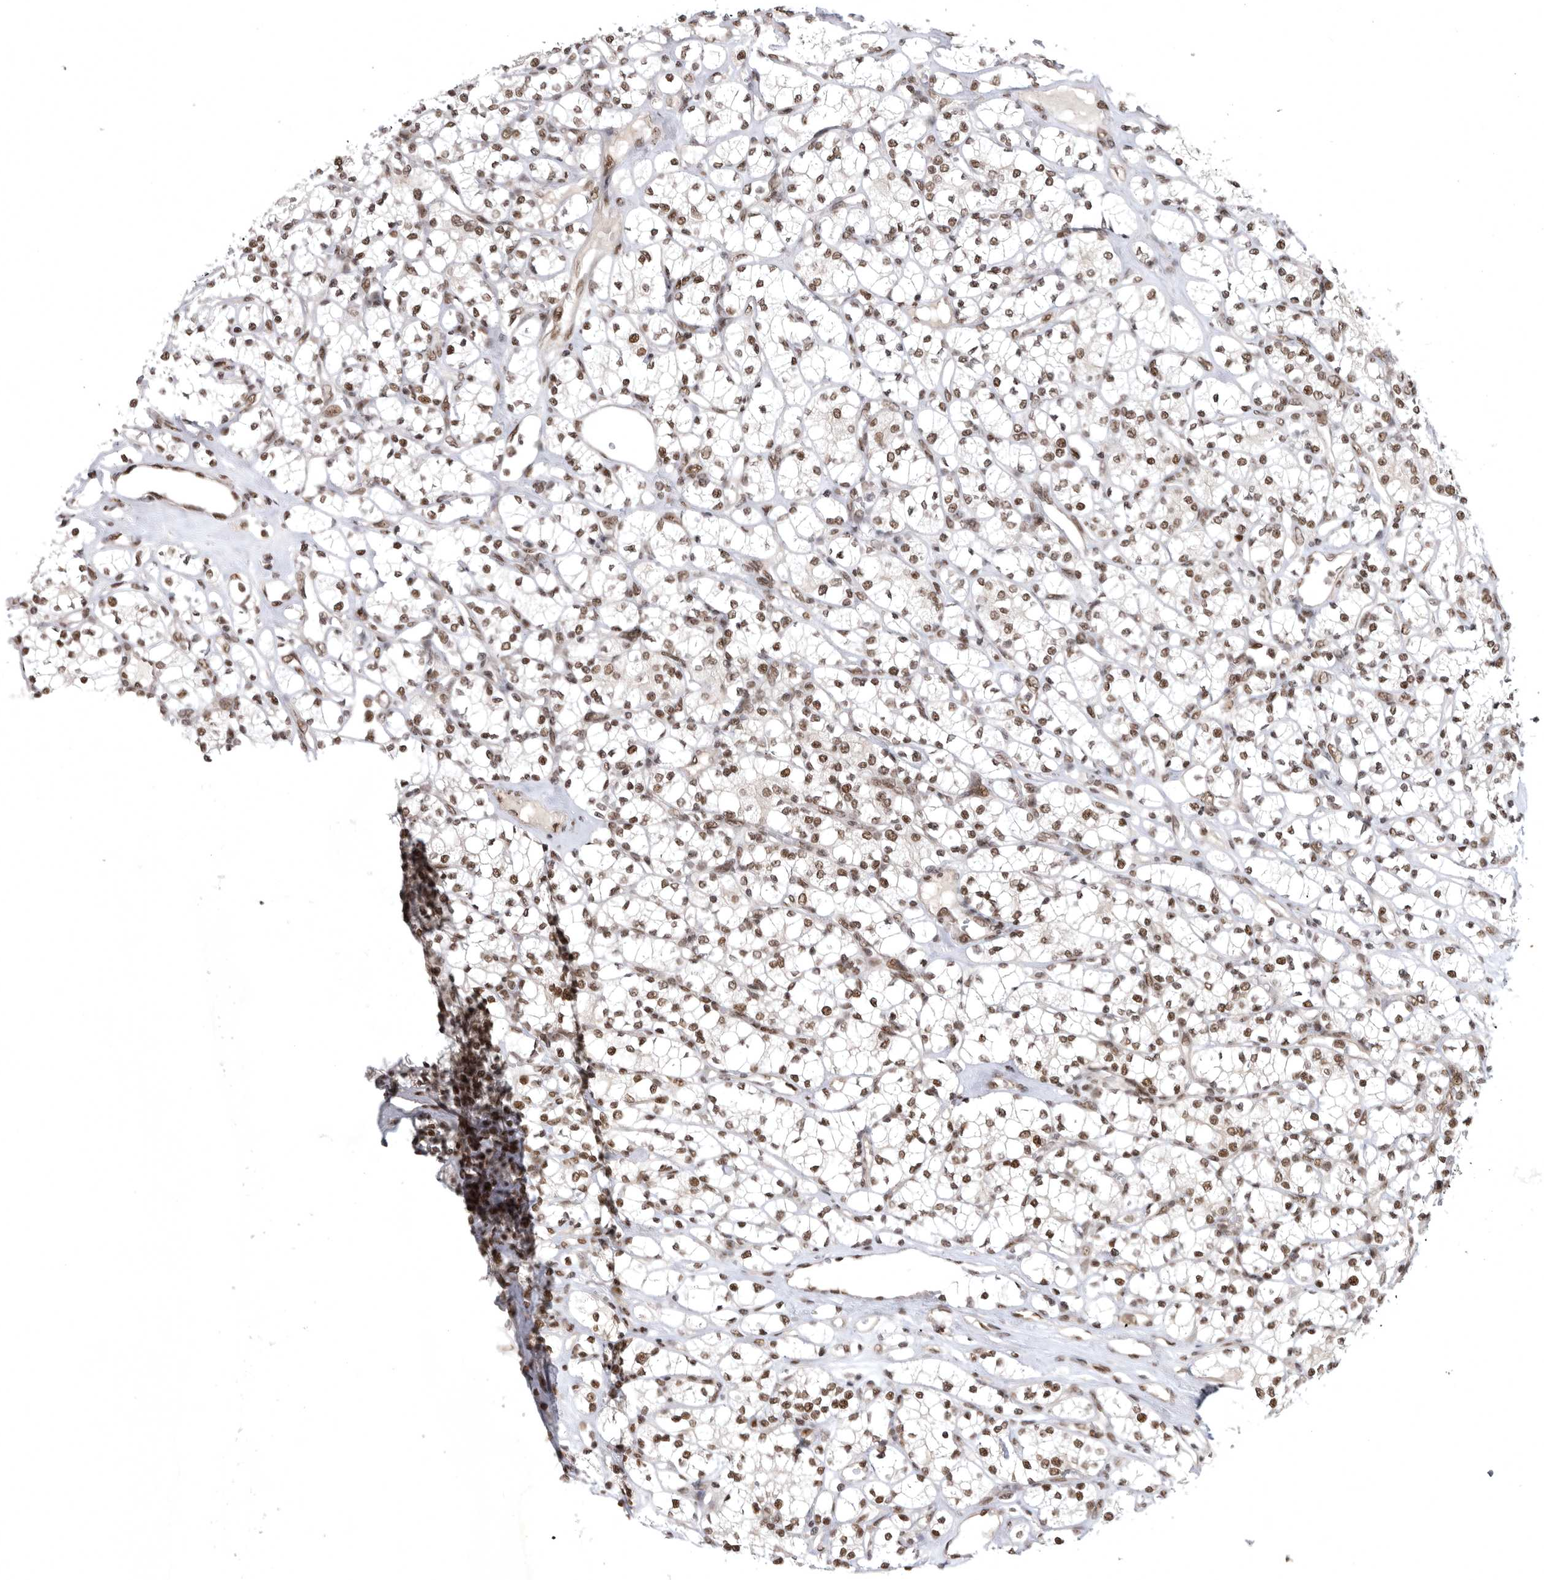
{"staining": {"intensity": "moderate", "quantity": ">75%", "location": "nuclear"}, "tissue": "renal cancer", "cell_type": "Tumor cells", "image_type": "cancer", "snomed": [{"axis": "morphology", "description": "Adenocarcinoma, NOS"}, {"axis": "topography", "description": "Kidney"}], "caption": "Immunohistochemistry micrograph of neoplastic tissue: human adenocarcinoma (renal) stained using immunohistochemistry exhibits medium levels of moderate protein expression localized specifically in the nuclear of tumor cells, appearing as a nuclear brown color.", "gene": "ZNF830", "patient": {"sex": "male", "age": 77}}